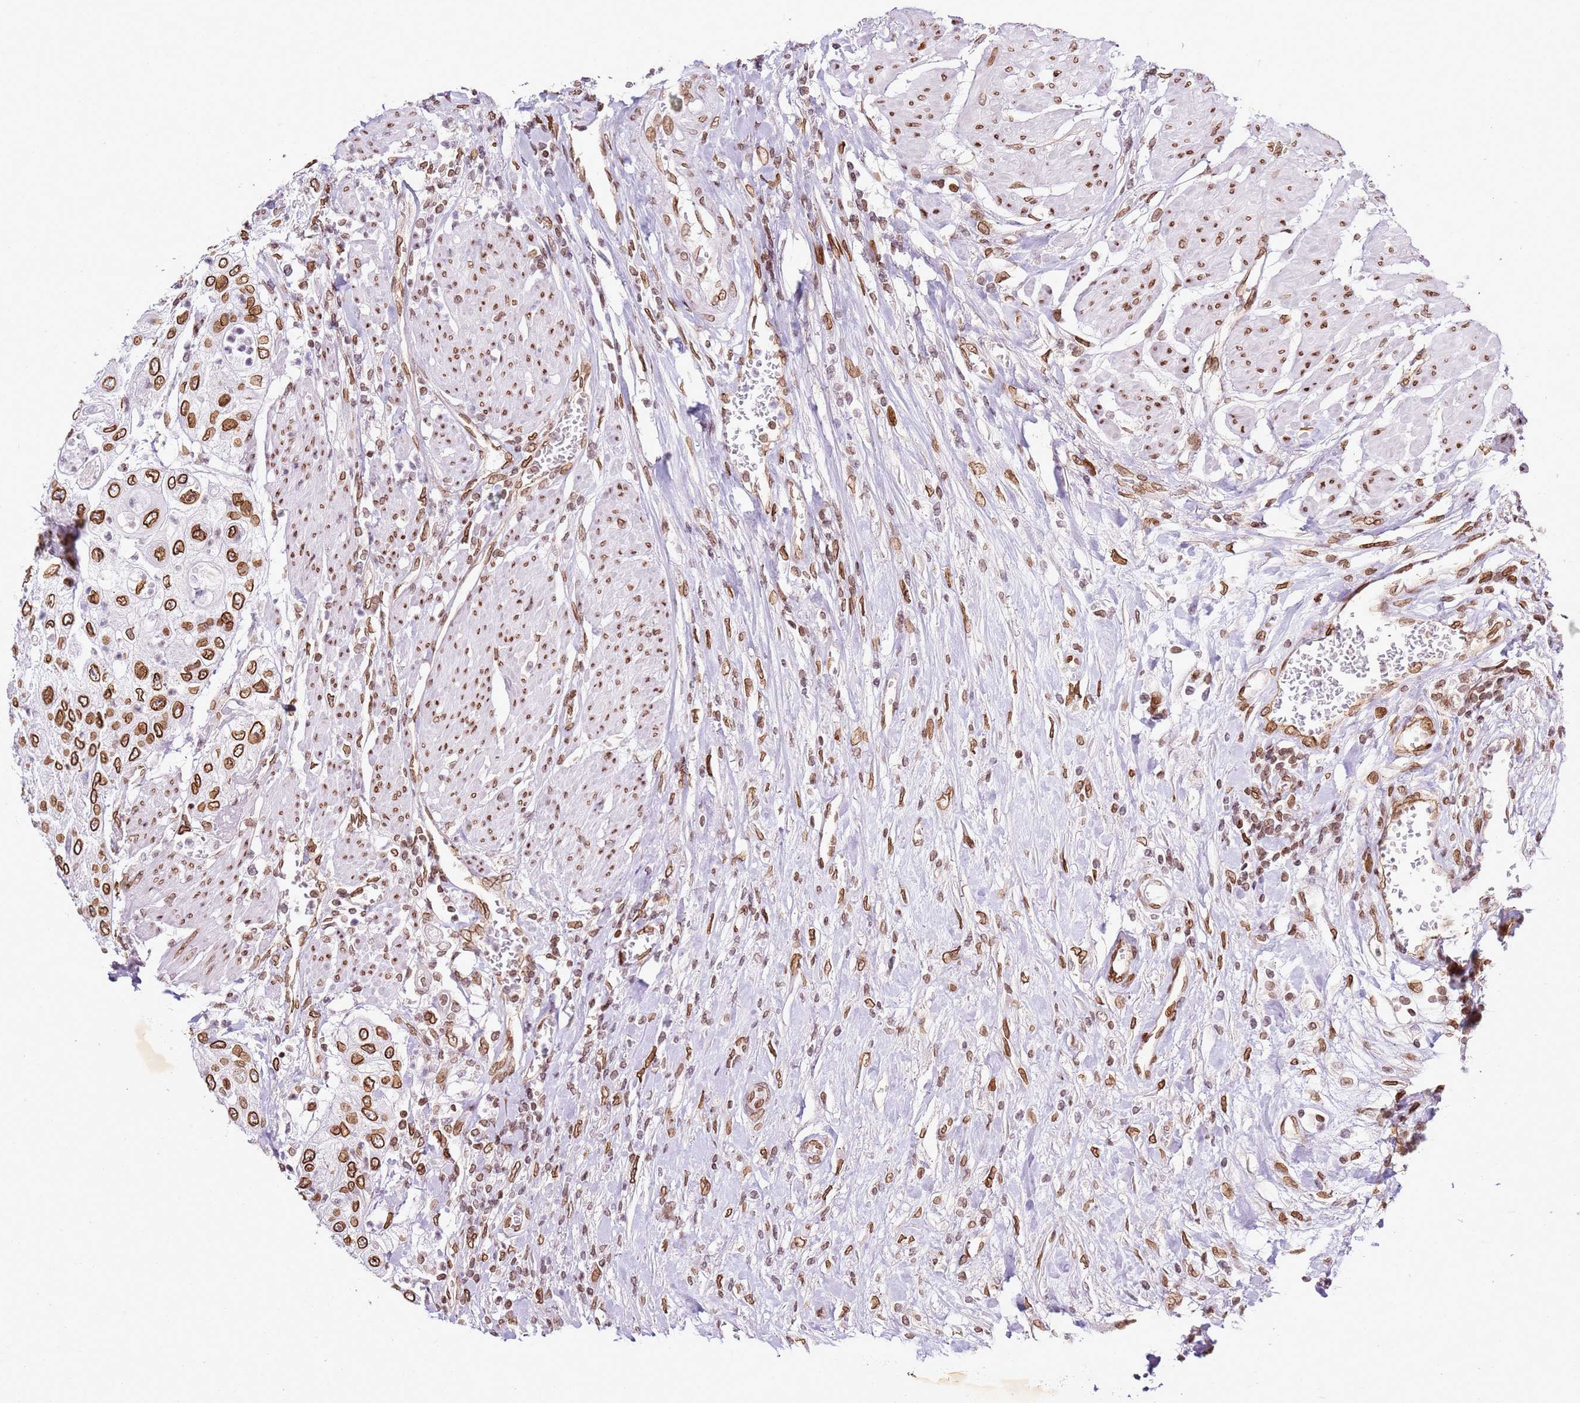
{"staining": {"intensity": "strong", "quantity": ">75%", "location": "cytoplasmic/membranous,nuclear"}, "tissue": "urothelial cancer", "cell_type": "Tumor cells", "image_type": "cancer", "snomed": [{"axis": "morphology", "description": "Urothelial carcinoma, High grade"}, {"axis": "topography", "description": "Urinary bladder"}], "caption": "Immunohistochemistry of urothelial cancer exhibits high levels of strong cytoplasmic/membranous and nuclear positivity in approximately >75% of tumor cells.", "gene": "POU6F1", "patient": {"sex": "female", "age": 79}}